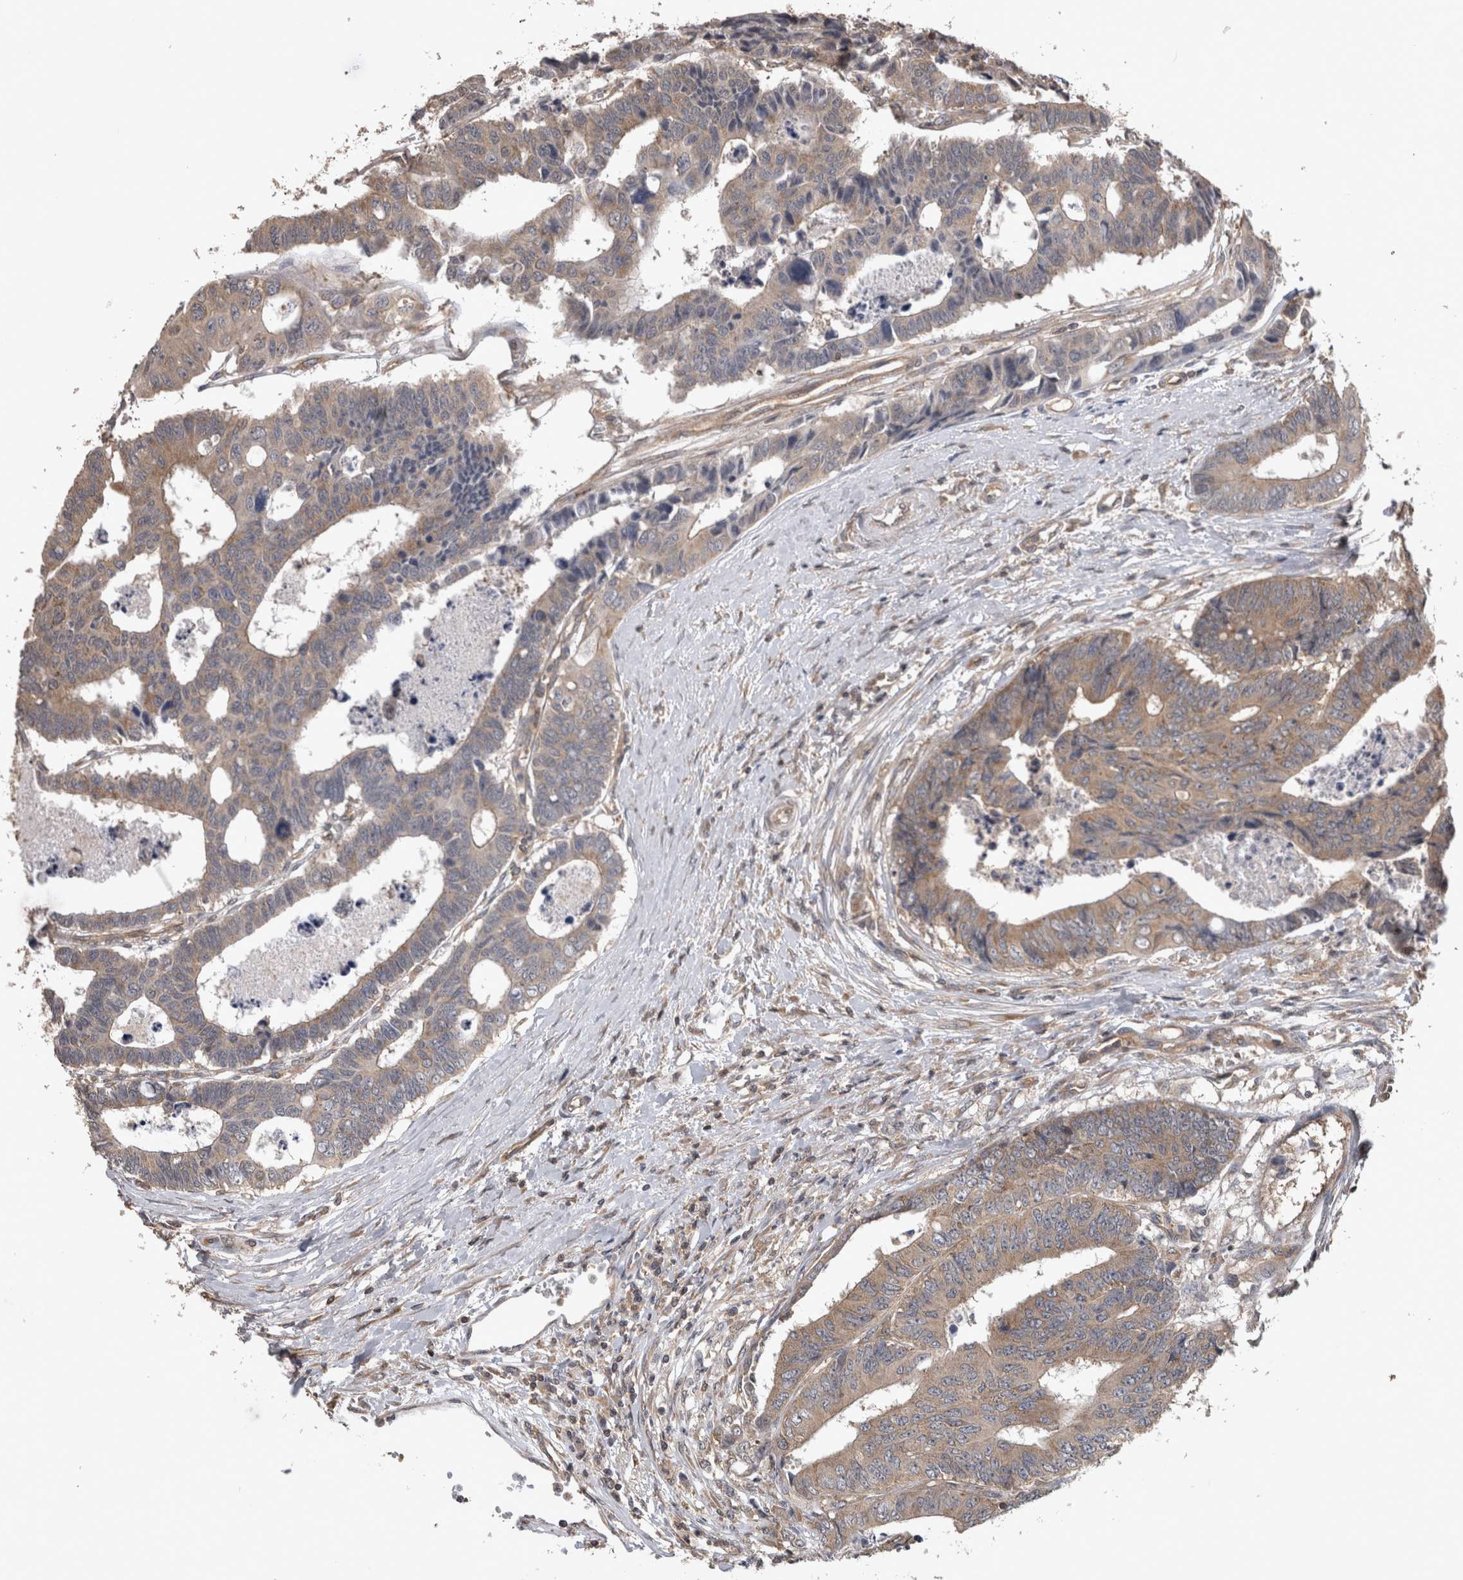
{"staining": {"intensity": "weak", "quantity": ">75%", "location": "cytoplasmic/membranous"}, "tissue": "colorectal cancer", "cell_type": "Tumor cells", "image_type": "cancer", "snomed": [{"axis": "morphology", "description": "Adenocarcinoma, NOS"}, {"axis": "topography", "description": "Rectum"}], "caption": "Protein expression analysis of human colorectal adenocarcinoma reveals weak cytoplasmic/membranous positivity in approximately >75% of tumor cells. The protein of interest is shown in brown color, while the nuclei are stained blue.", "gene": "ATXN2", "patient": {"sex": "male", "age": 84}}